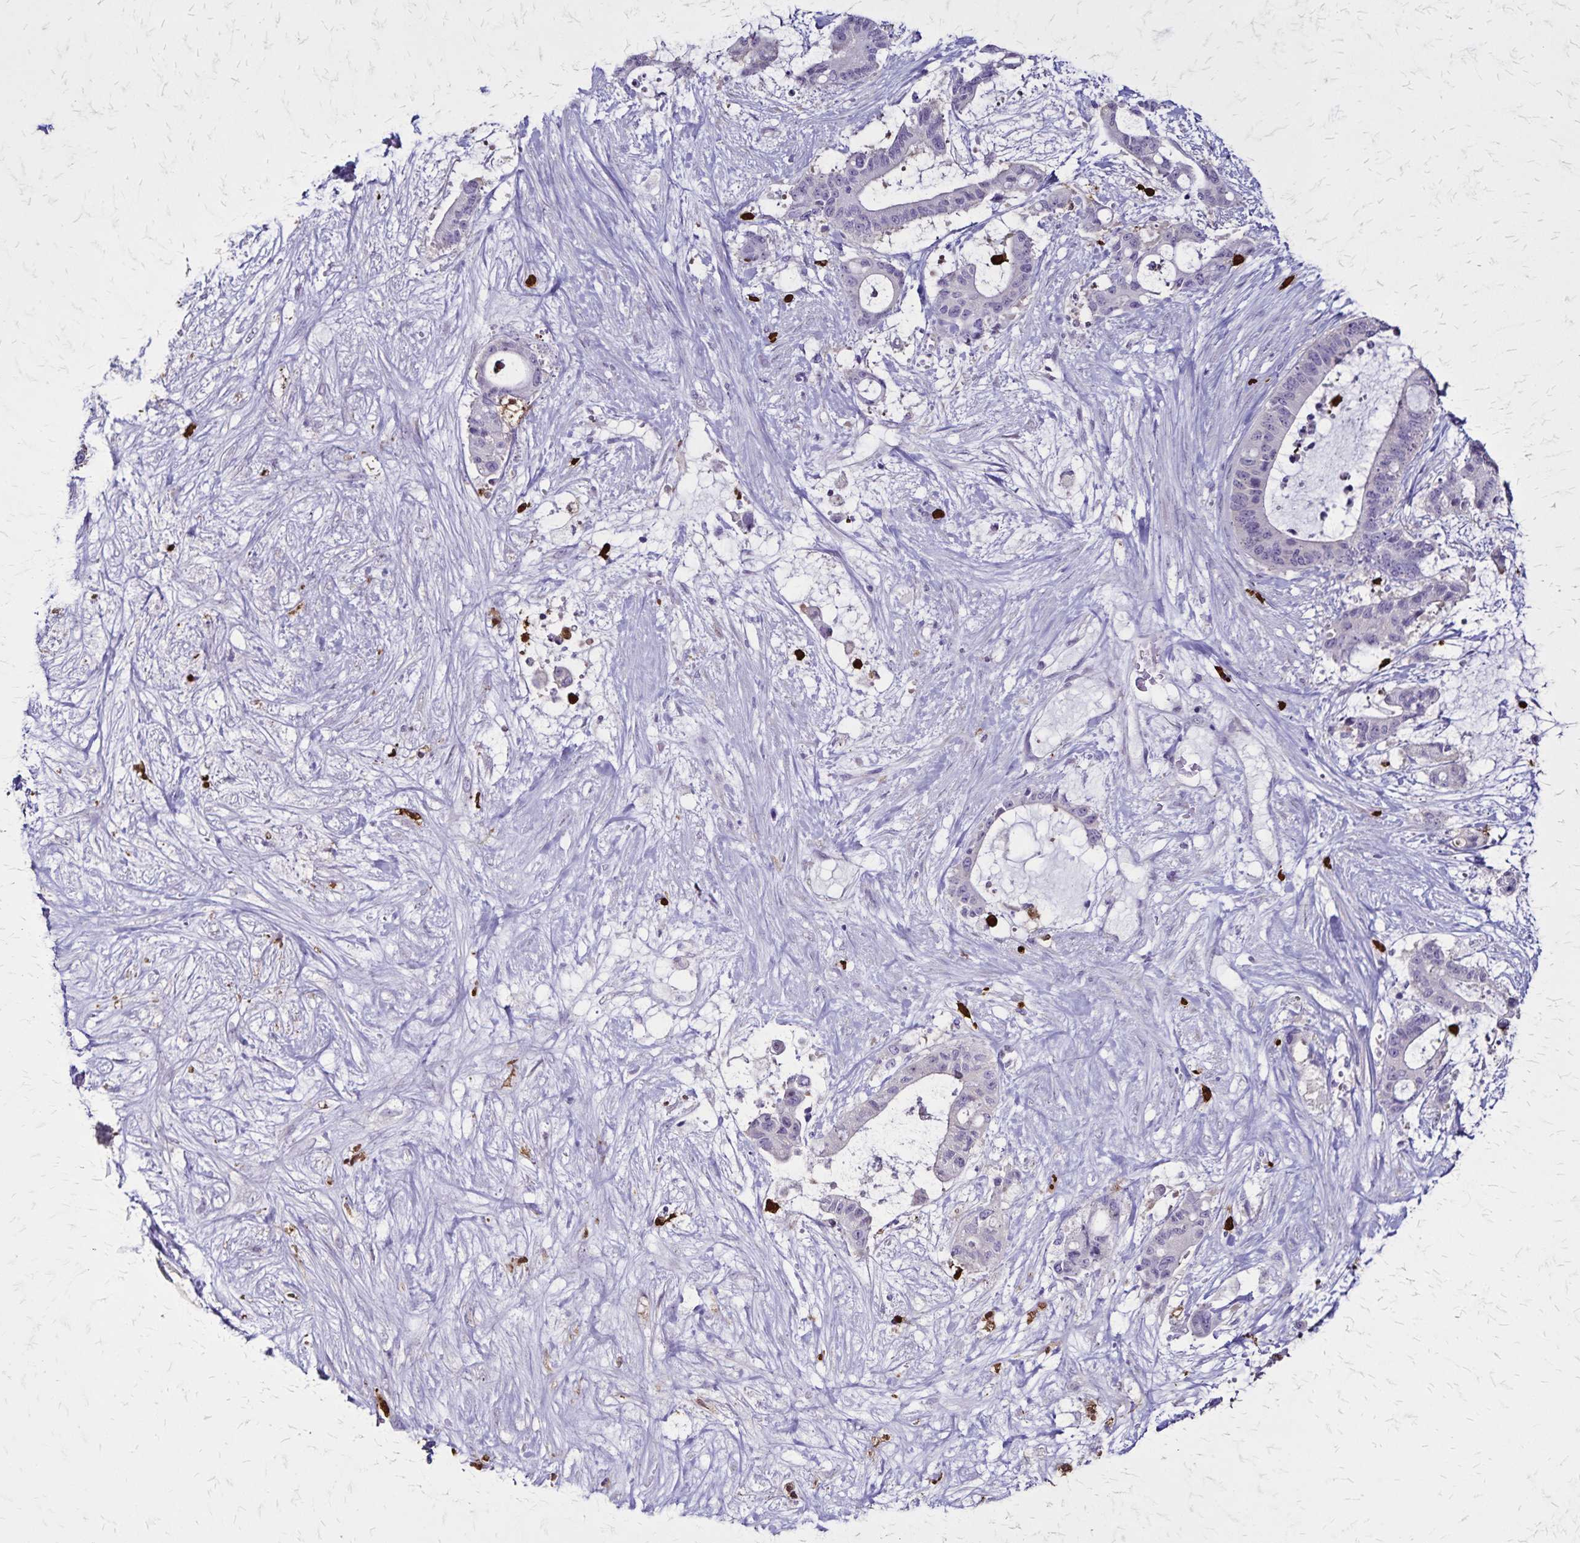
{"staining": {"intensity": "negative", "quantity": "none", "location": "none"}, "tissue": "liver cancer", "cell_type": "Tumor cells", "image_type": "cancer", "snomed": [{"axis": "morphology", "description": "Normal tissue, NOS"}, {"axis": "morphology", "description": "Cholangiocarcinoma"}, {"axis": "topography", "description": "Liver"}, {"axis": "topography", "description": "Peripheral nerve tissue"}], "caption": "Immunohistochemical staining of human liver cancer (cholangiocarcinoma) demonstrates no significant staining in tumor cells. The staining was performed using DAB (3,3'-diaminobenzidine) to visualize the protein expression in brown, while the nuclei were stained in blue with hematoxylin (Magnification: 20x).", "gene": "ULBP3", "patient": {"sex": "female", "age": 73}}